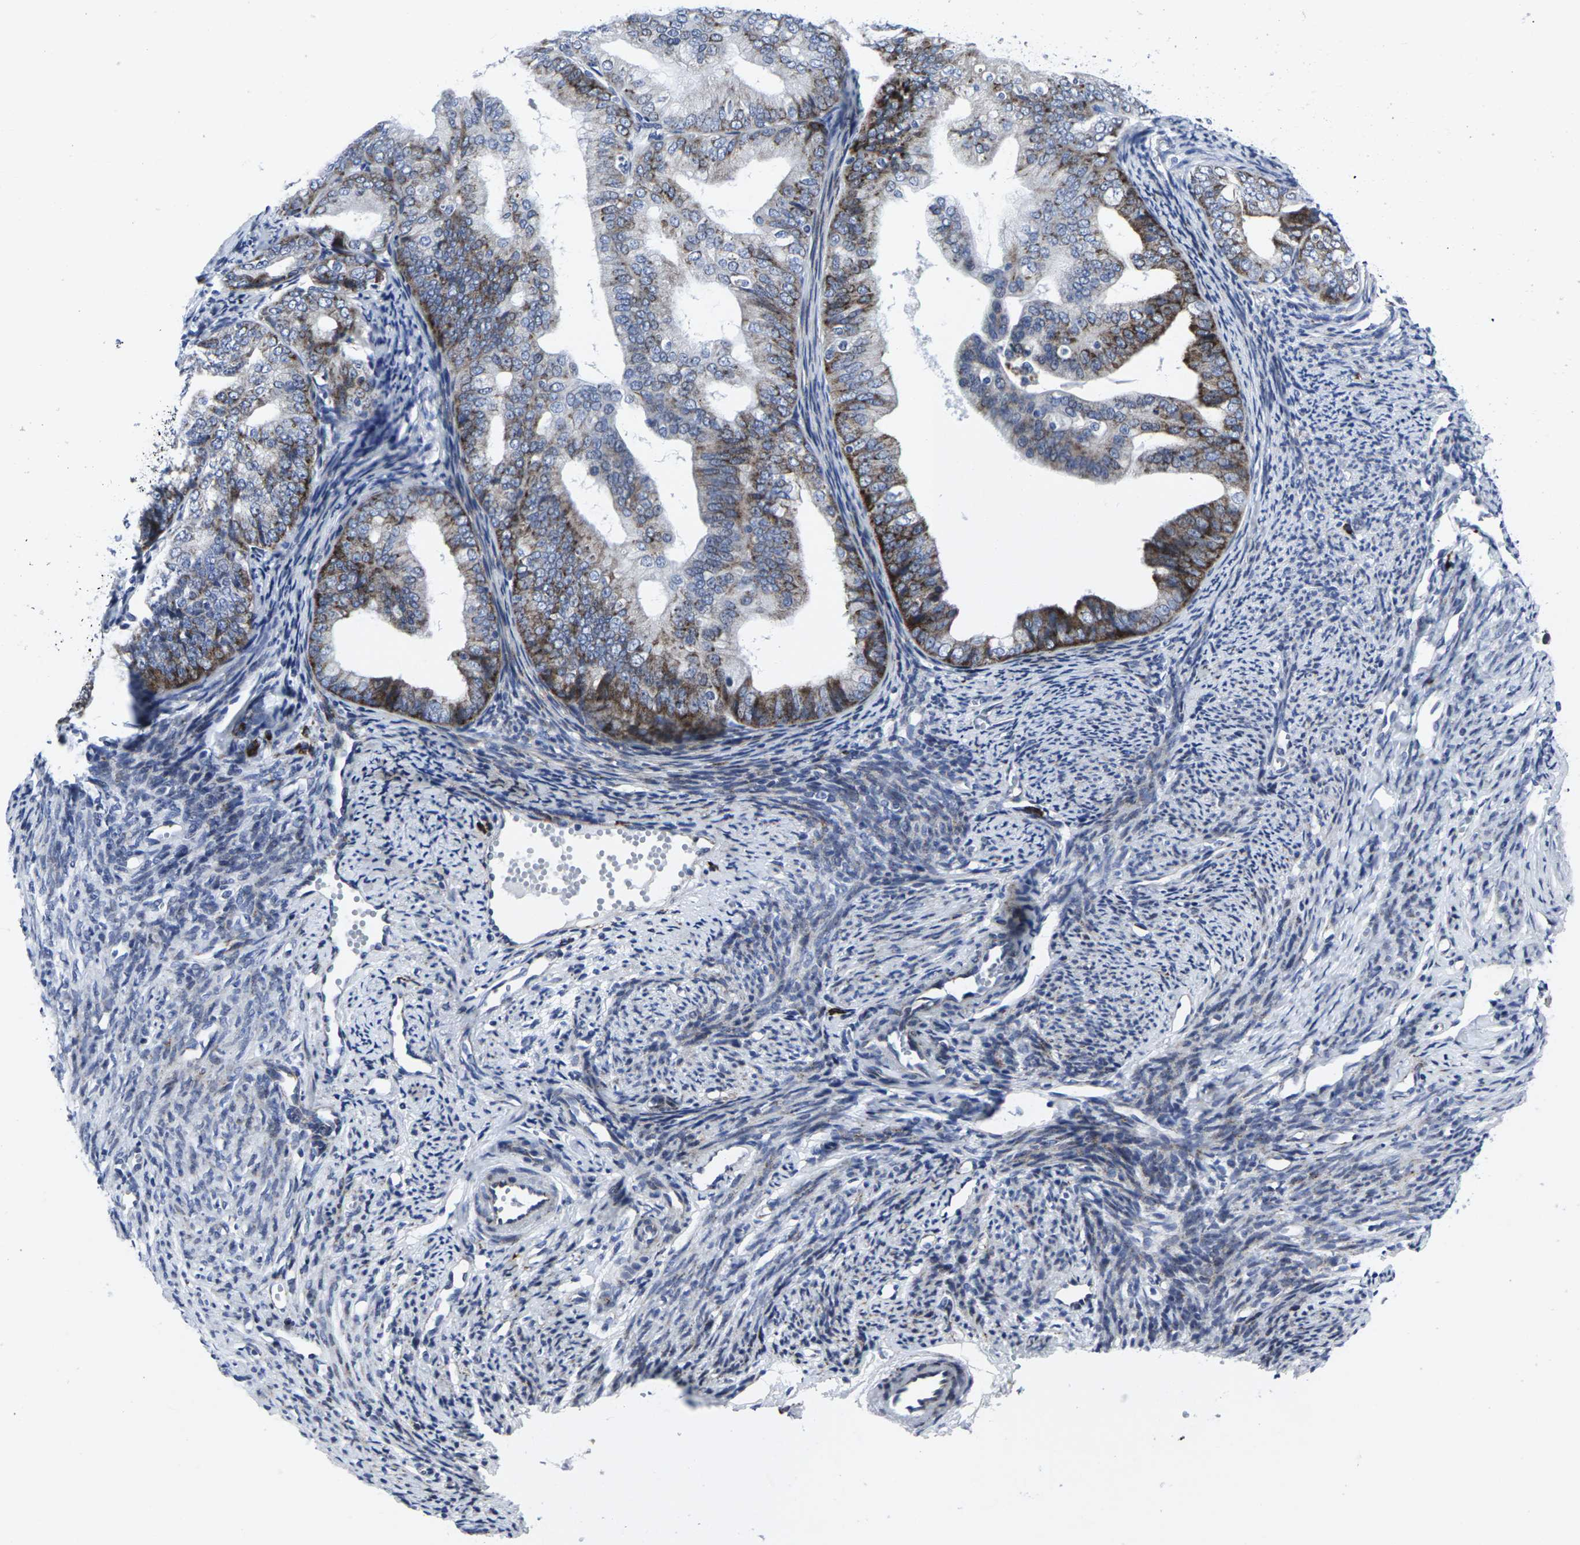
{"staining": {"intensity": "strong", "quantity": "25%-75%", "location": "cytoplasmic/membranous"}, "tissue": "endometrial cancer", "cell_type": "Tumor cells", "image_type": "cancer", "snomed": [{"axis": "morphology", "description": "Adenocarcinoma, NOS"}, {"axis": "topography", "description": "Endometrium"}], "caption": "High-magnification brightfield microscopy of endometrial cancer stained with DAB (3,3'-diaminobenzidine) (brown) and counterstained with hematoxylin (blue). tumor cells exhibit strong cytoplasmic/membranous positivity is seen in approximately25%-75% of cells. (DAB IHC with brightfield microscopy, high magnification).", "gene": "RPN1", "patient": {"sex": "female", "age": 63}}